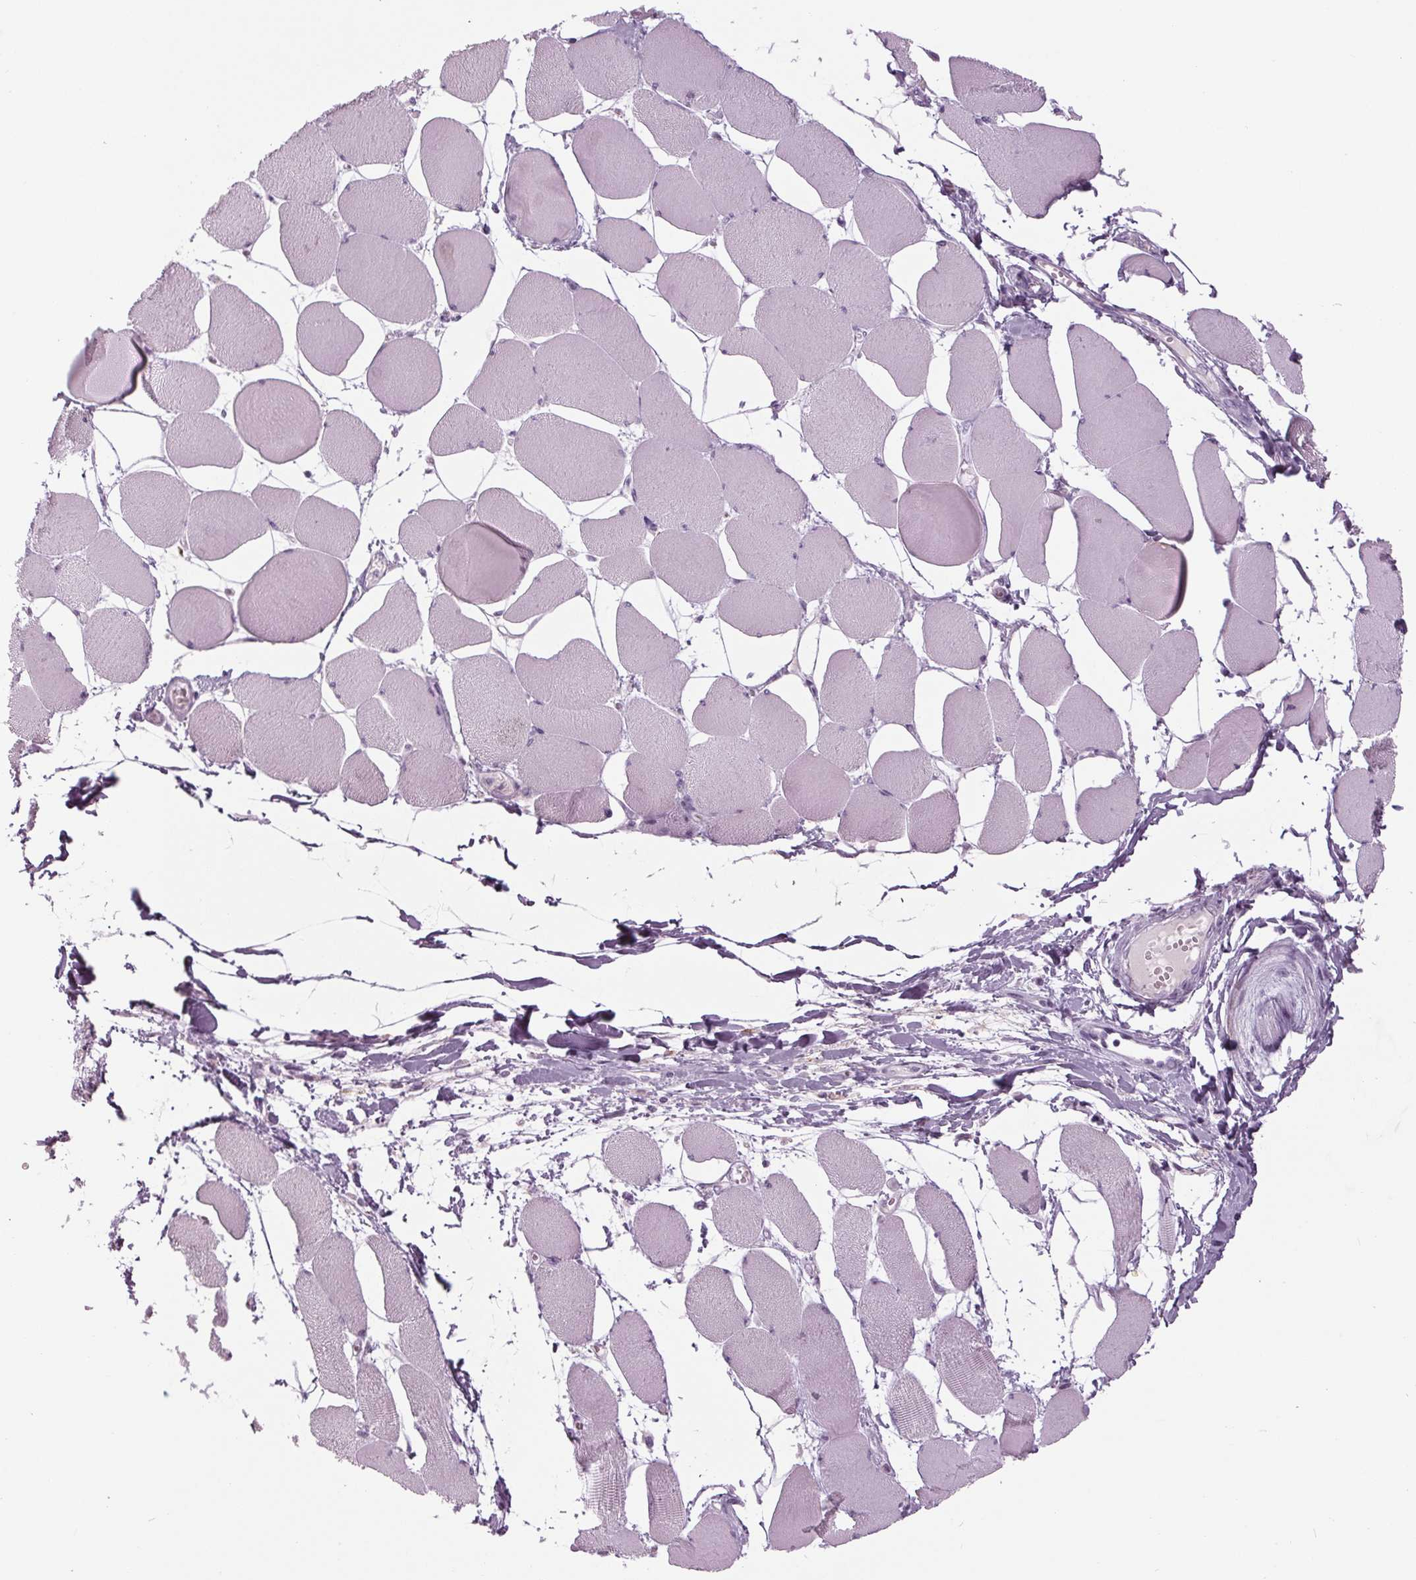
{"staining": {"intensity": "negative", "quantity": "none", "location": "none"}, "tissue": "skeletal muscle", "cell_type": "Myocytes", "image_type": "normal", "snomed": [{"axis": "morphology", "description": "Normal tissue, NOS"}, {"axis": "topography", "description": "Skeletal muscle"}], "caption": "The image exhibits no significant positivity in myocytes of skeletal muscle. (DAB IHC, high magnification).", "gene": "CYP3A43", "patient": {"sex": "female", "age": 75}}